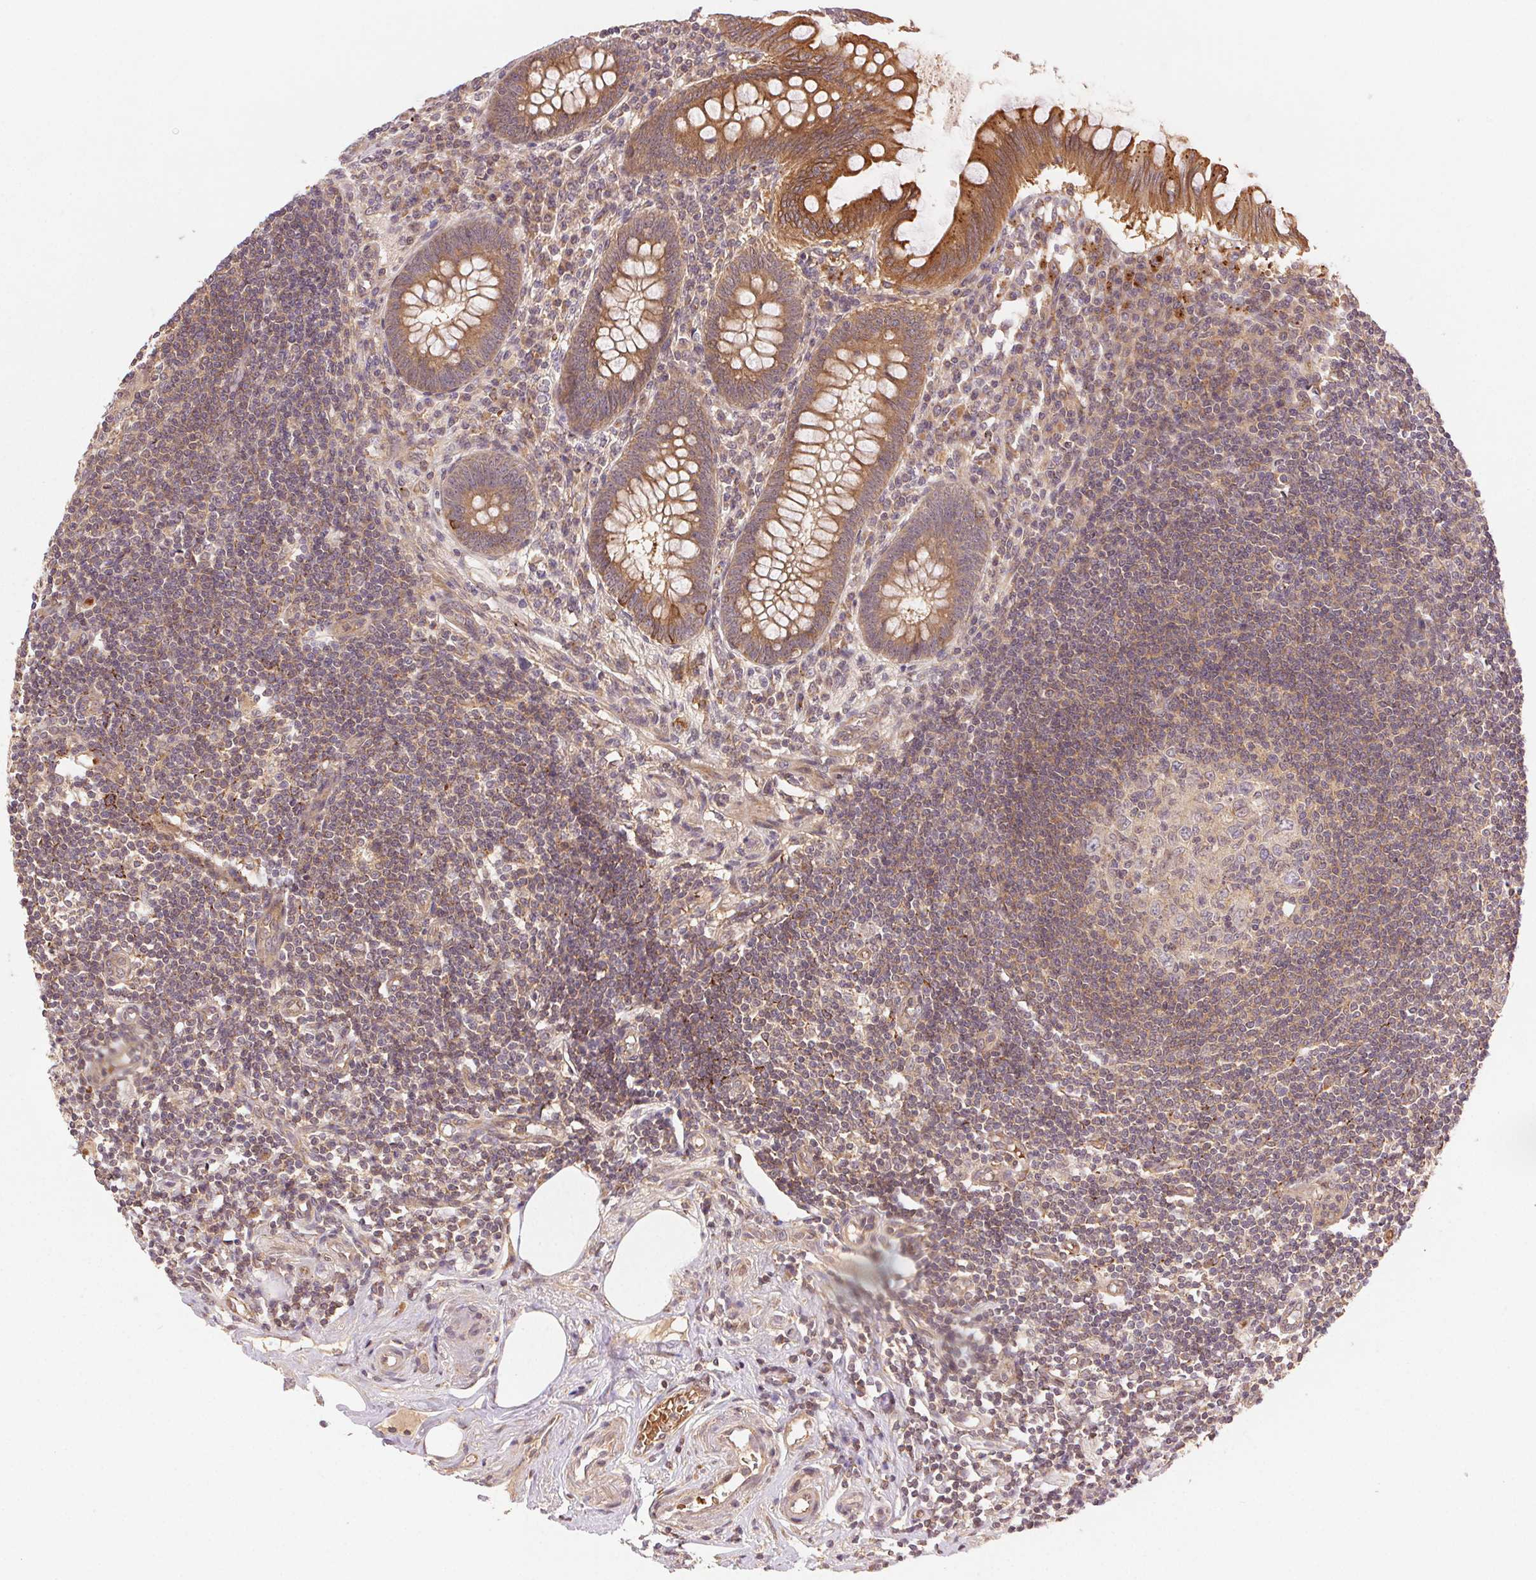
{"staining": {"intensity": "moderate", "quantity": ">75%", "location": "cytoplasmic/membranous"}, "tissue": "appendix", "cell_type": "Glandular cells", "image_type": "normal", "snomed": [{"axis": "morphology", "description": "Normal tissue, NOS"}, {"axis": "topography", "description": "Appendix"}], "caption": "This is an image of immunohistochemistry (IHC) staining of normal appendix, which shows moderate positivity in the cytoplasmic/membranous of glandular cells.", "gene": "KLHL15", "patient": {"sex": "female", "age": 57}}